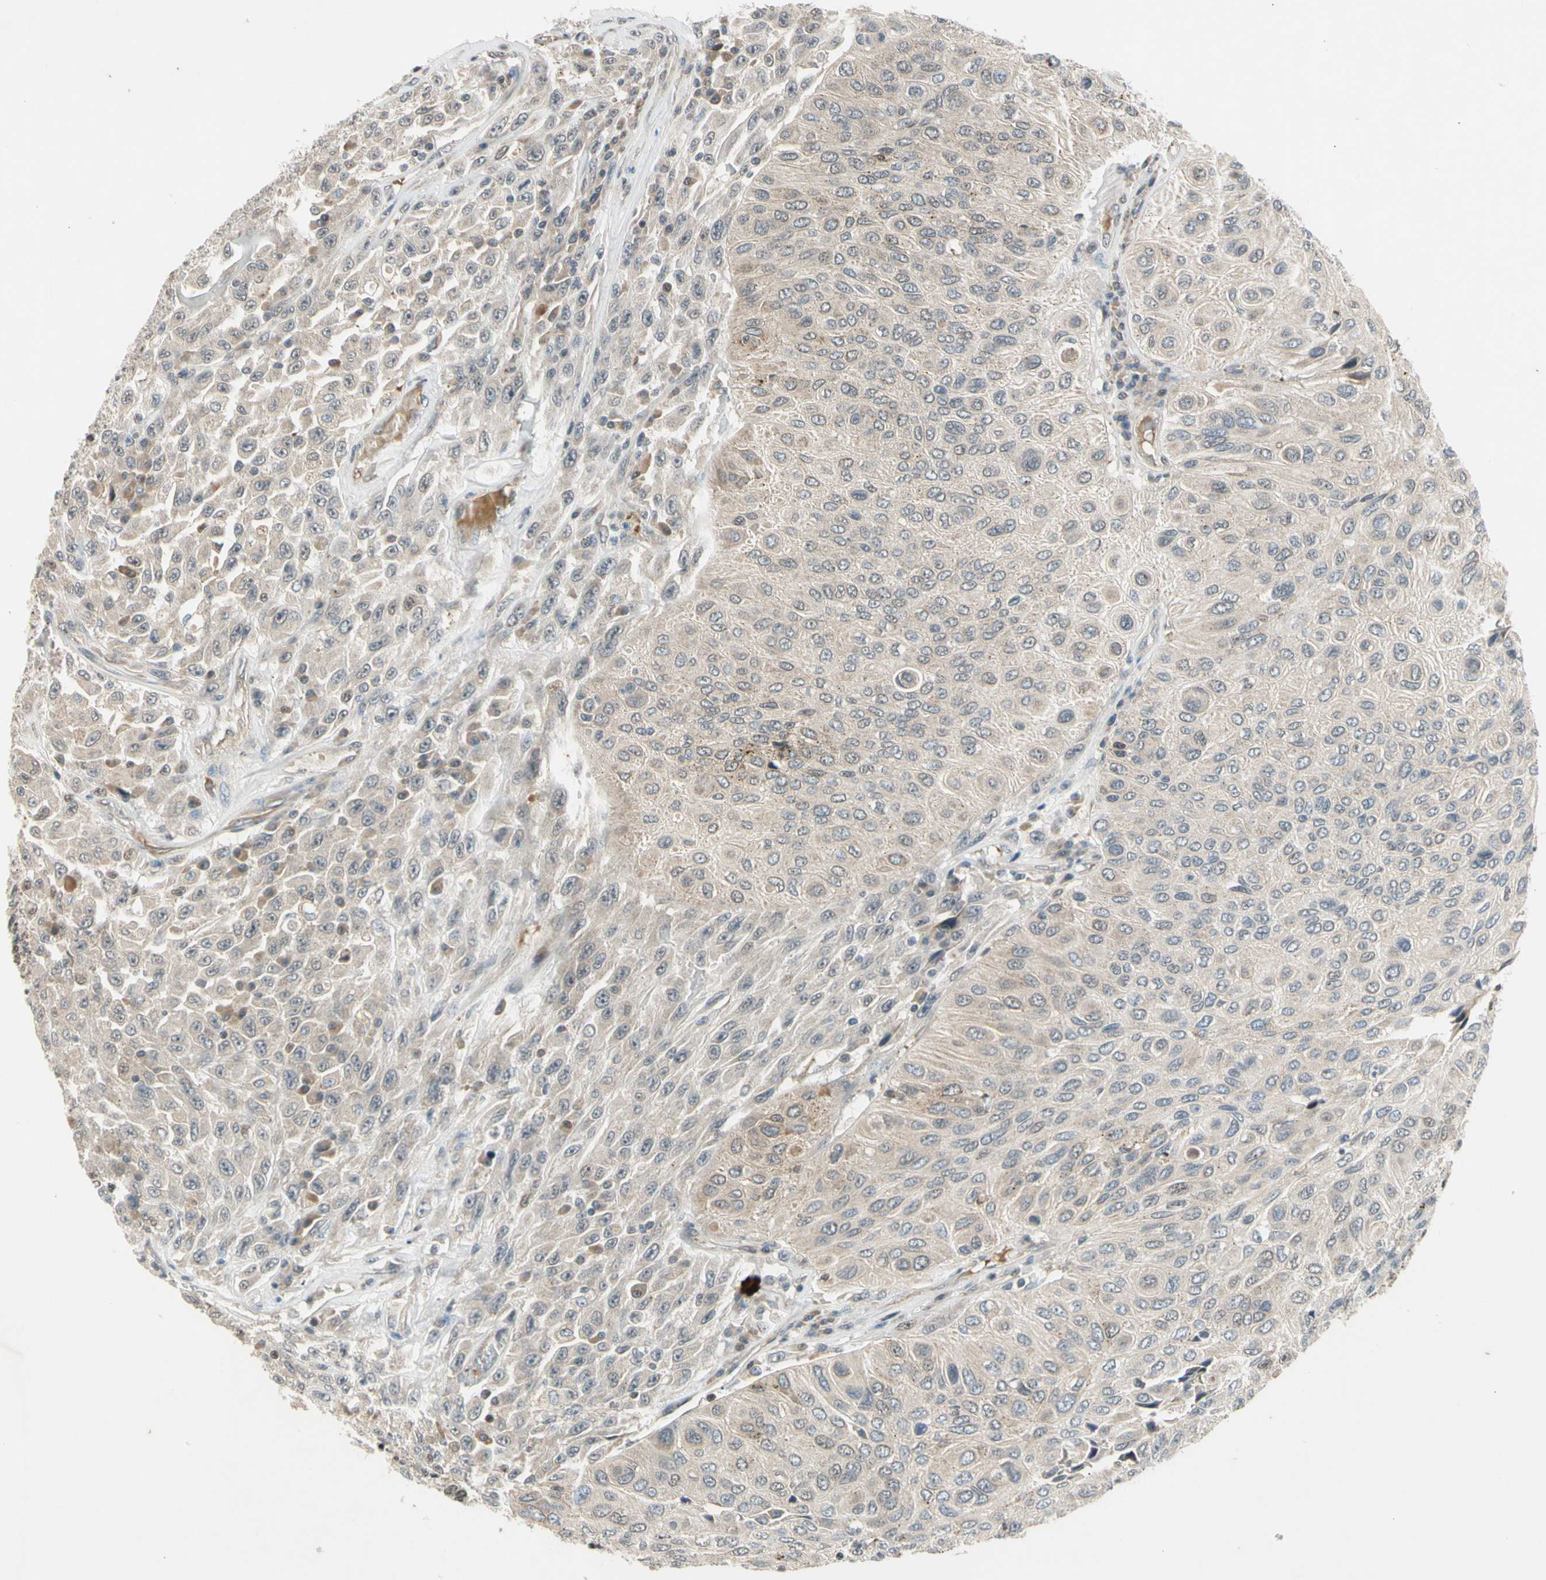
{"staining": {"intensity": "weak", "quantity": ">75%", "location": "cytoplasmic/membranous"}, "tissue": "urothelial cancer", "cell_type": "Tumor cells", "image_type": "cancer", "snomed": [{"axis": "morphology", "description": "Urothelial carcinoma, High grade"}, {"axis": "topography", "description": "Urinary bladder"}], "caption": "Protein staining of urothelial carcinoma (high-grade) tissue demonstrates weak cytoplasmic/membranous positivity in approximately >75% of tumor cells.", "gene": "EFNB2", "patient": {"sex": "male", "age": 66}}